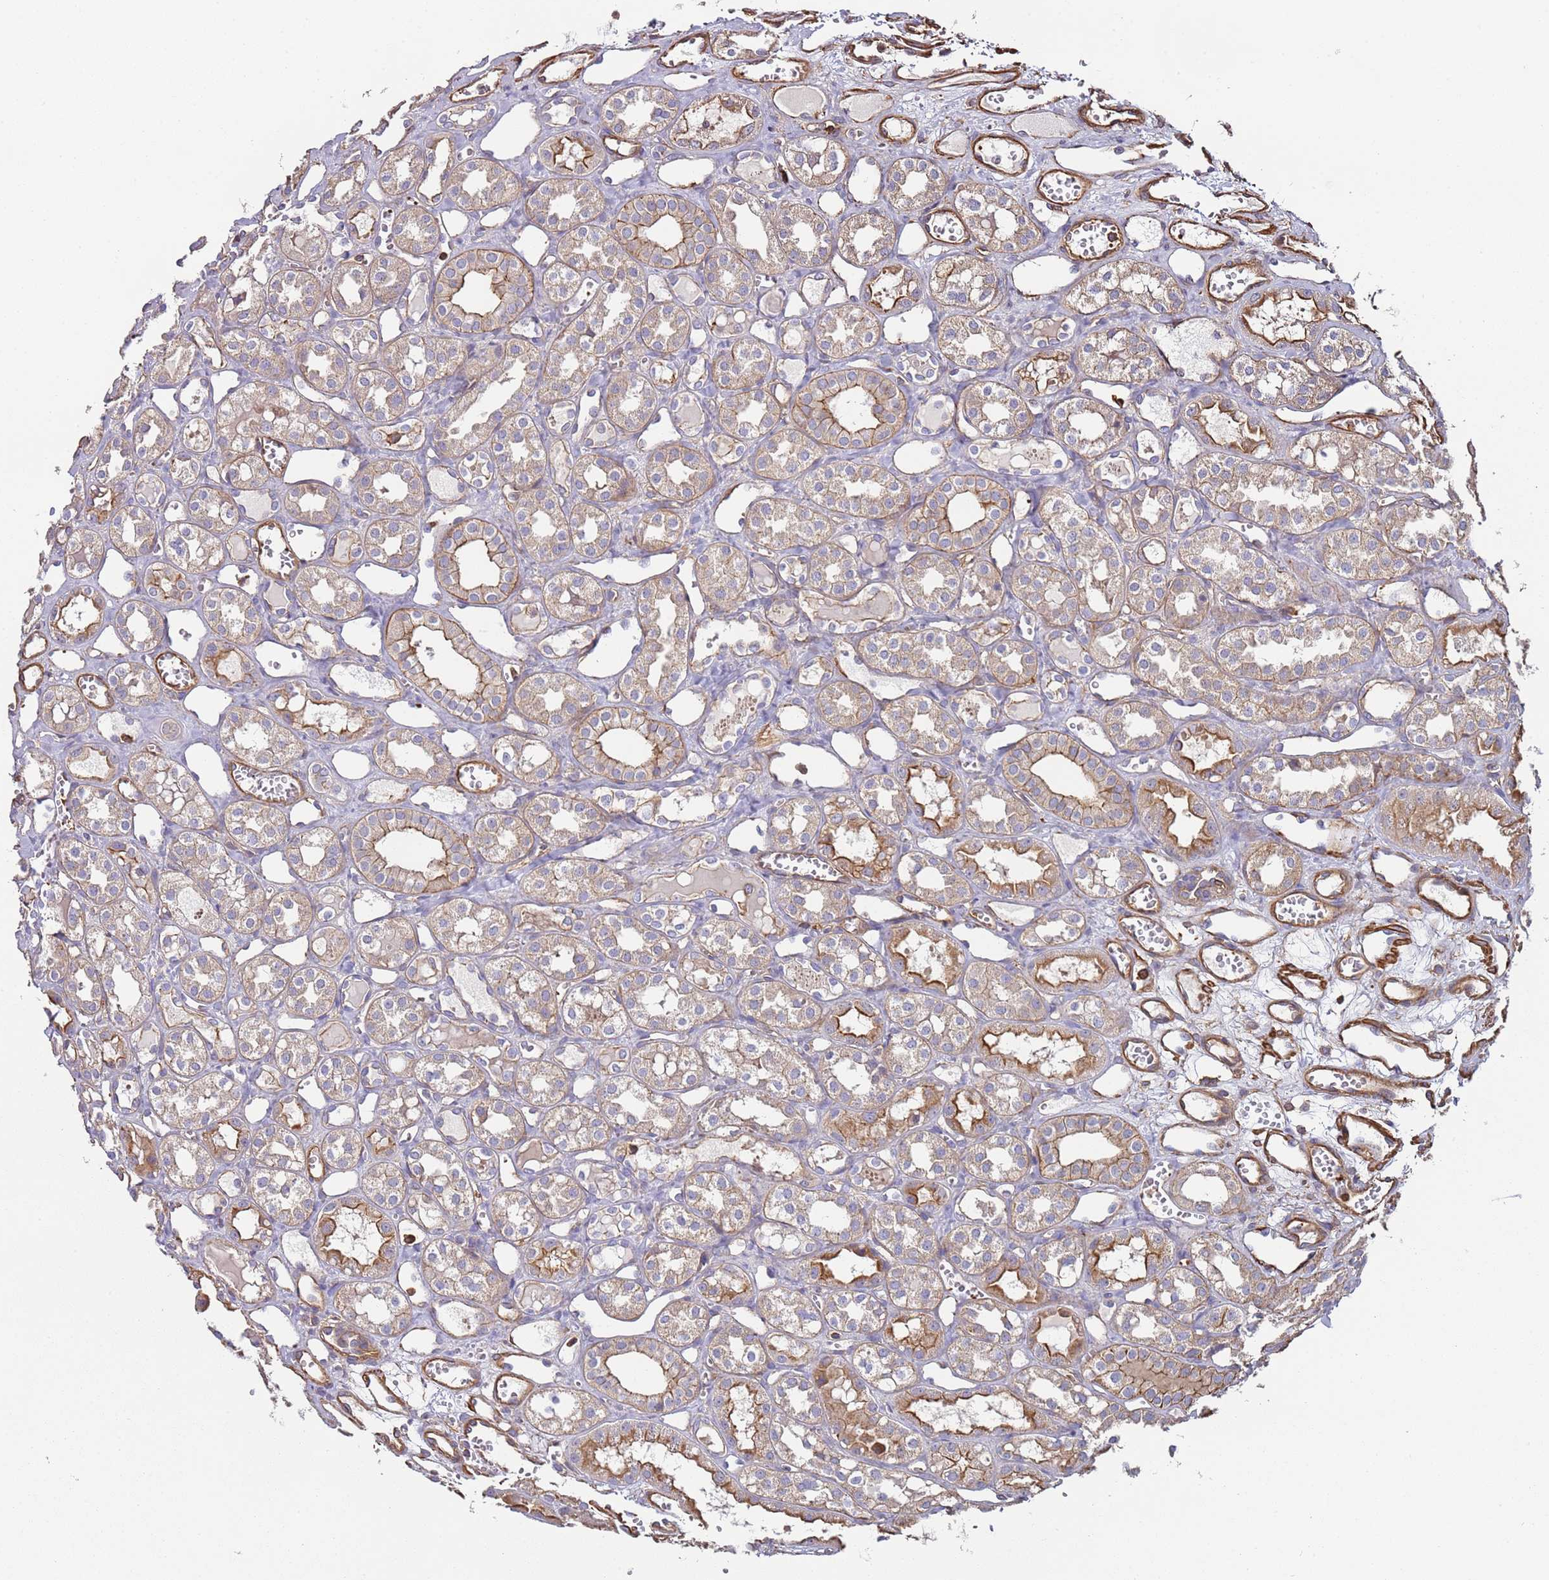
{"staining": {"intensity": "weak", "quantity": ">75%", "location": "cytoplasmic/membranous"}, "tissue": "kidney", "cell_type": "Cells in glomeruli", "image_type": "normal", "snomed": [{"axis": "morphology", "description": "Normal tissue, NOS"}, {"axis": "topography", "description": "Kidney"}], "caption": "Weak cytoplasmic/membranous expression for a protein is present in approximately >75% of cells in glomeruli of benign kidney using immunohistochemistry (IHC).", "gene": "CYP2U1", "patient": {"sex": "male", "age": 16}}